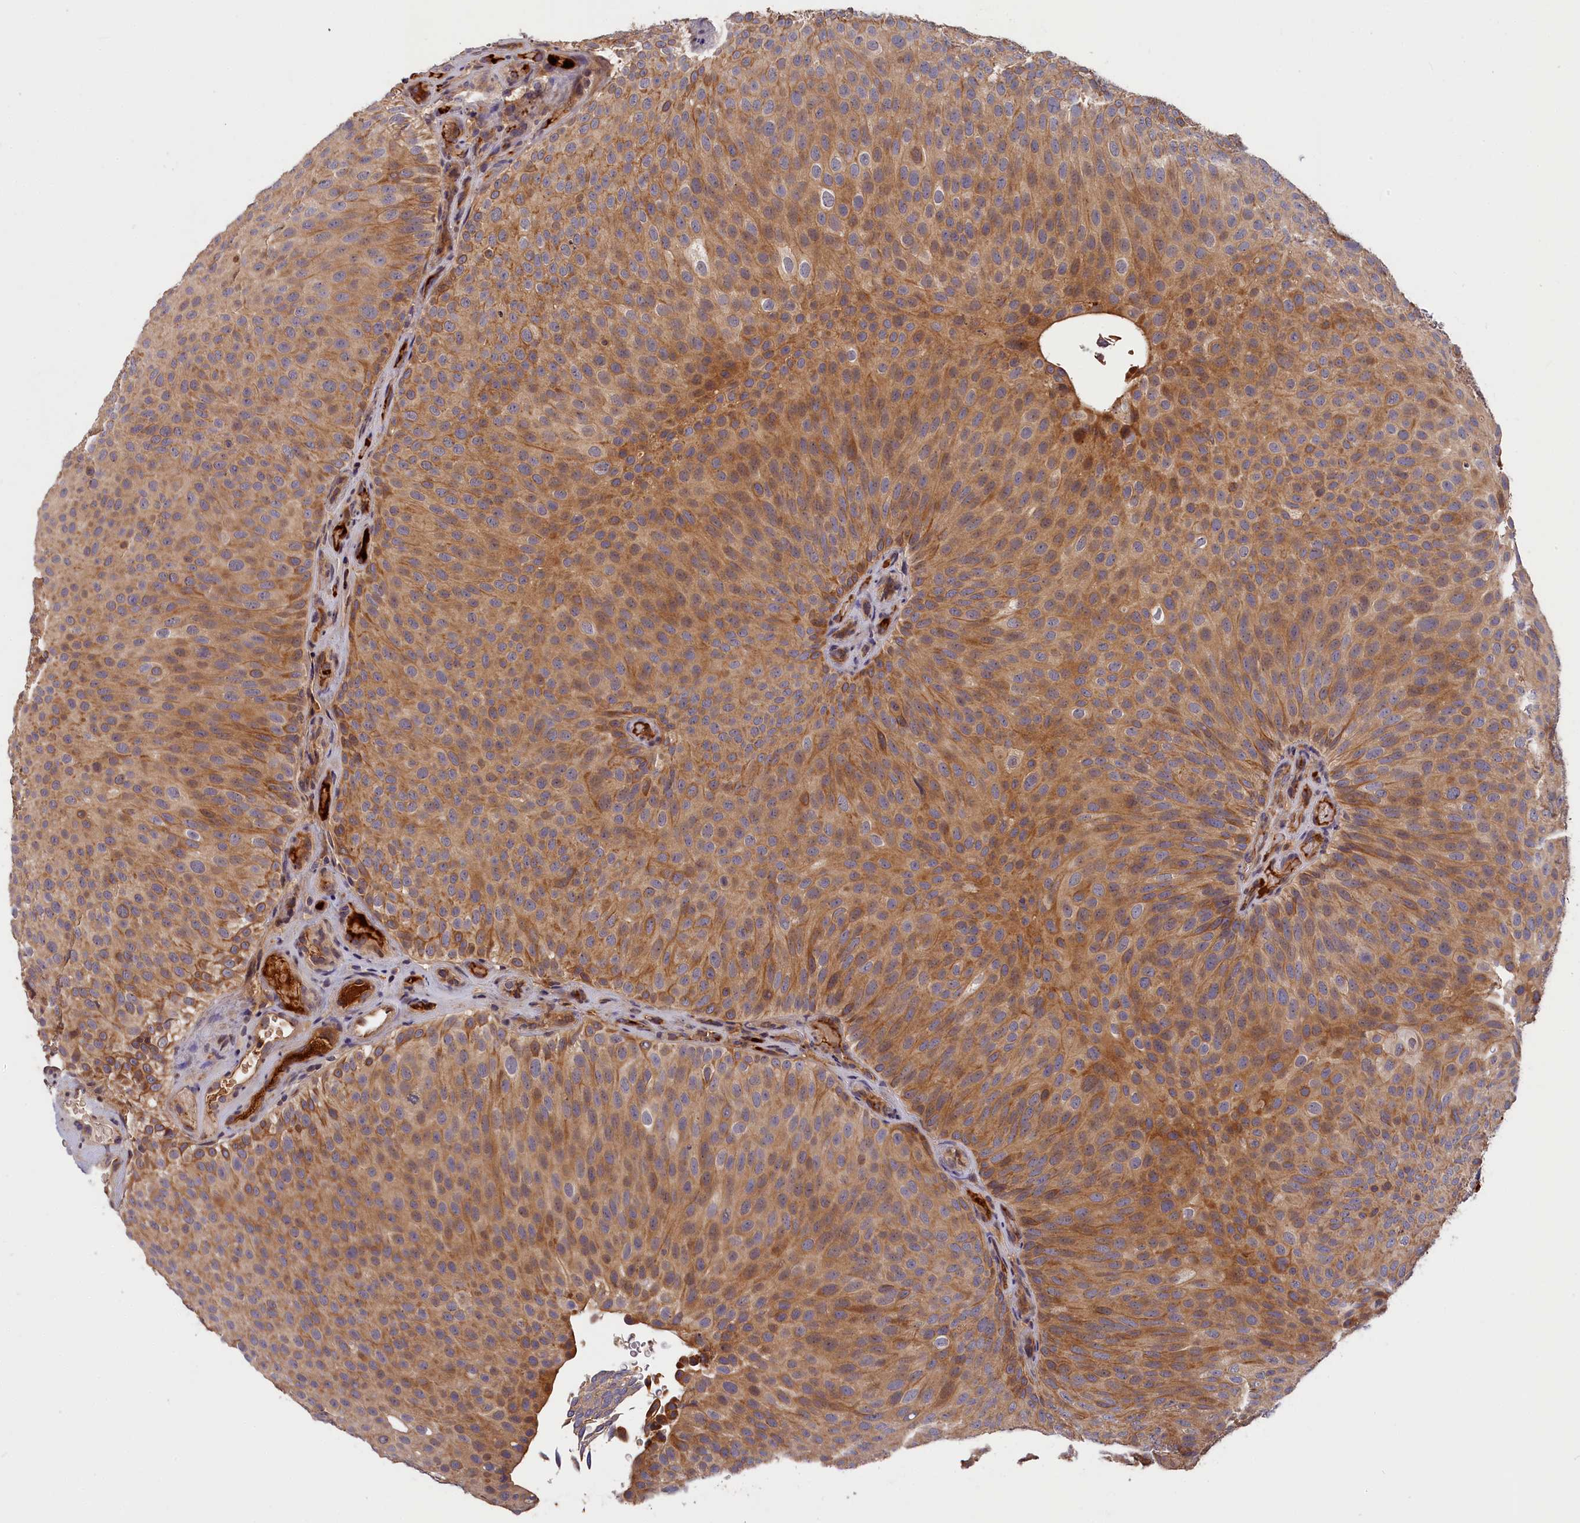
{"staining": {"intensity": "moderate", "quantity": ">75%", "location": "cytoplasmic/membranous"}, "tissue": "urothelial cancer", "cell_type": "Tumor cells", "image_type": "cancer", "snomed": [{"axis": "morphology", "description": "Urothelial carcinoma, Low grade"}, {"axis": "topography", "description": "Urinary bladder"}], "caption": "A micrograph showing moderate cytoplasmic/membranous staining in about >75% of tumor cells in urothelial cancer, as visualized by brown immunohistochemical staining.", "gene": "ITIH1", "patient": {"sex": "male", "age": 78}}